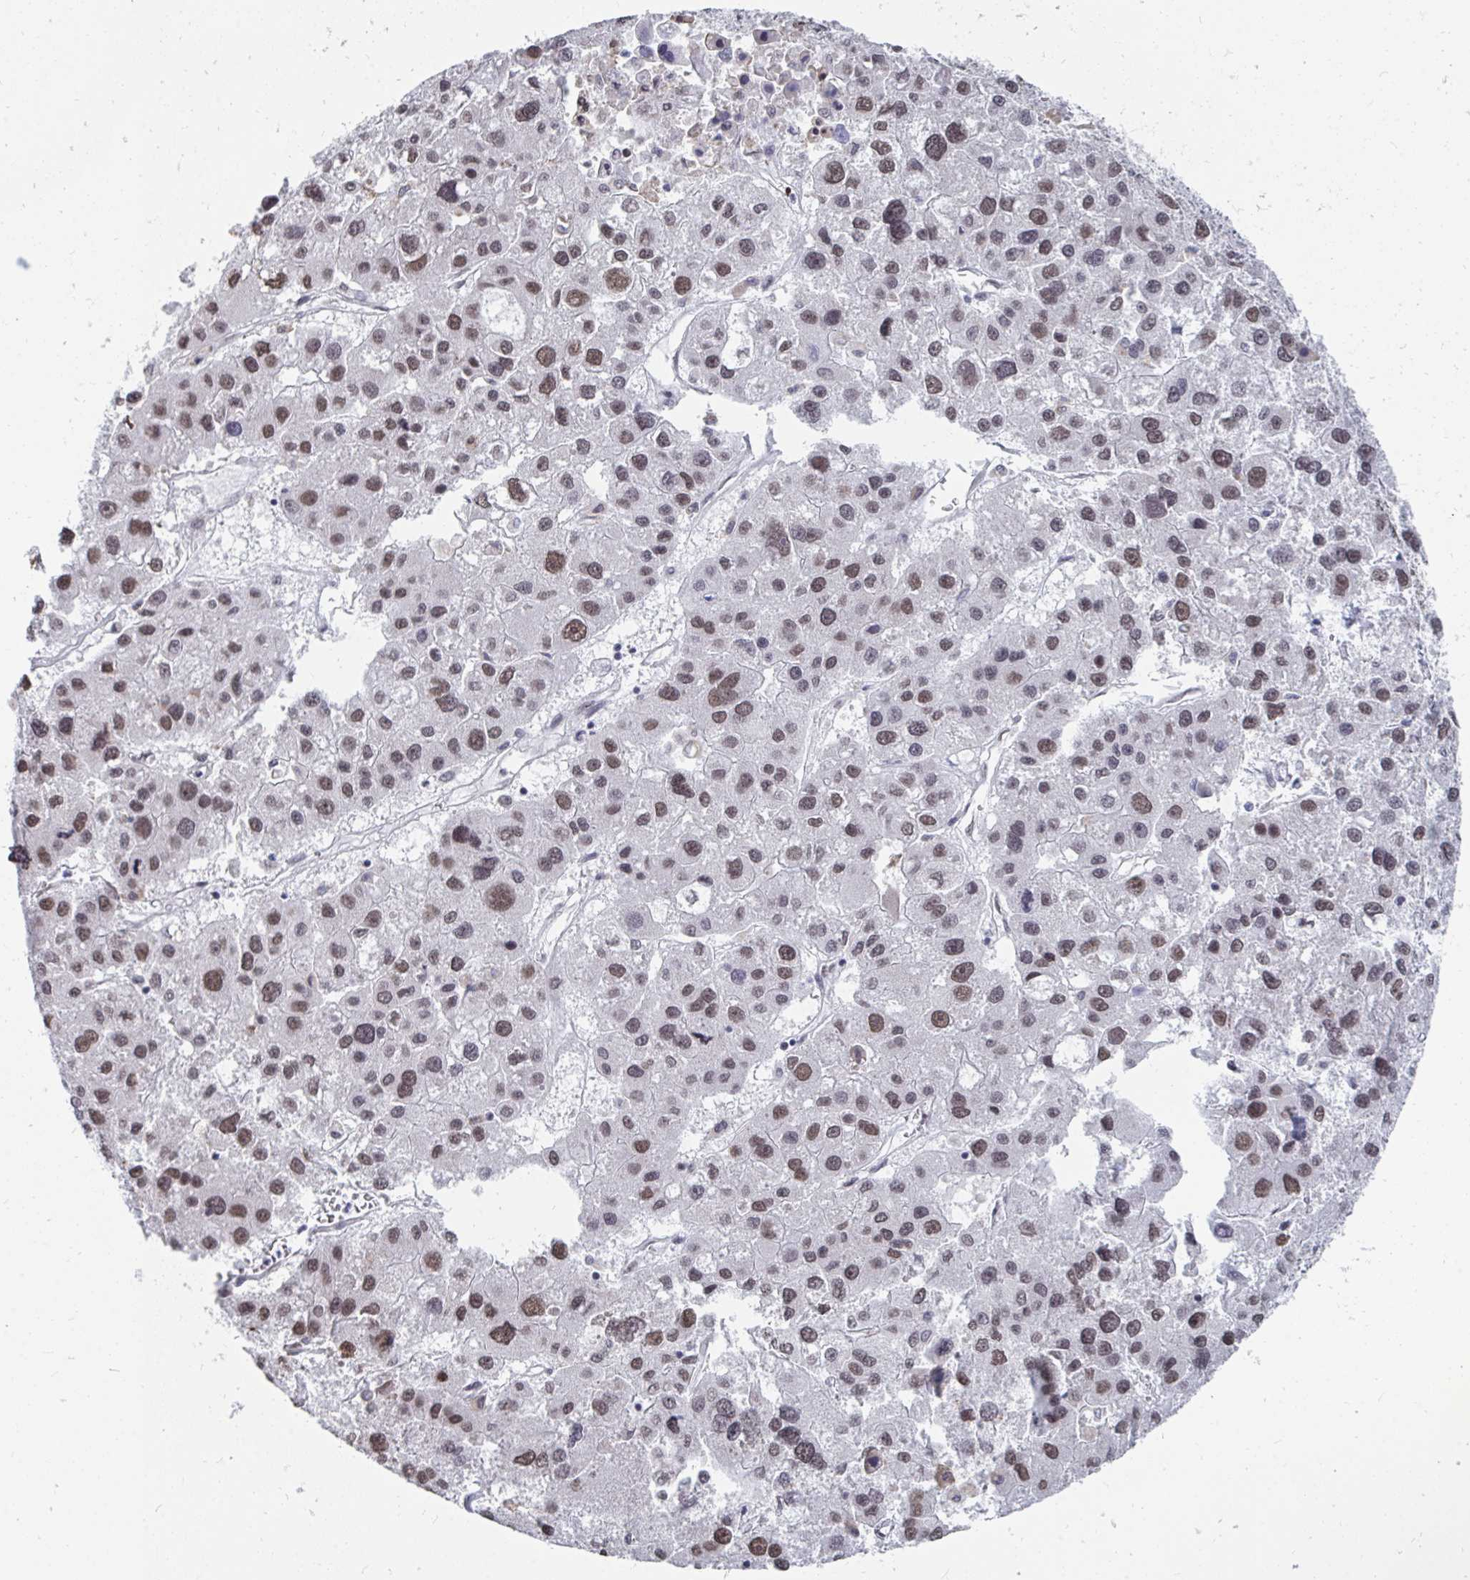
{"staining": {"intensity": "moderate", "quantity": ">75%", "location": "nuclear"}, "tissue": "liver cancer", "cell_type": "Tumor cells", "image_type": "cancer", "snomed": [{"axis": "morphology", "description": "Carcinoma, Hepatocellular, NOS"}, {"axis": "topography", "description": "Liver"}], "caption": "Protein expression analysis of liver hepatocellular carcinoma exhibits moderate nuclear expression in about >75% of tumor cells.", "gene": "TRIP12", "patient": {"sex": "male", "age": 73}}